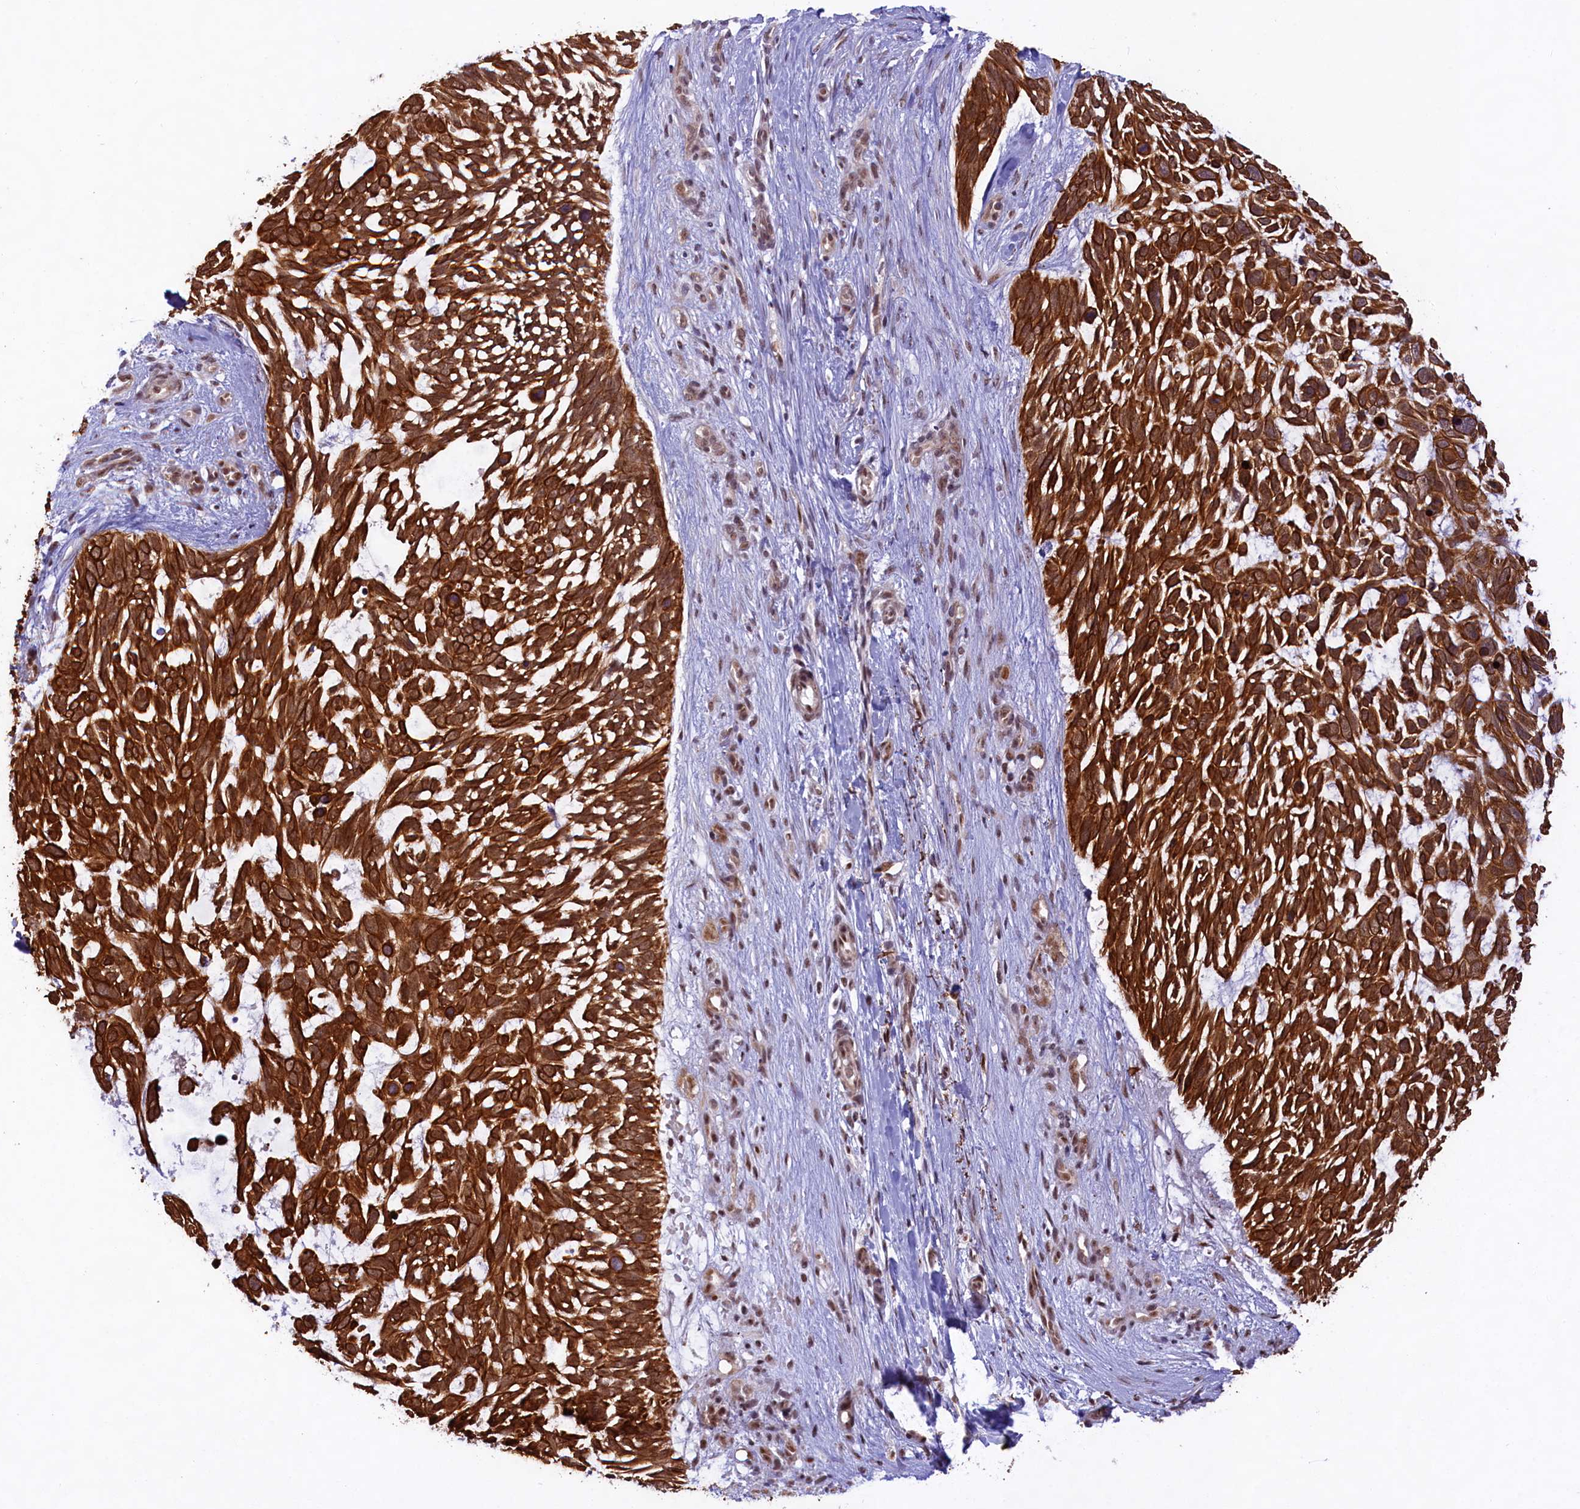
{"staining": {"intensity": "strong", "quantity": ">75%", "location": "cytoplasmic/membranous"}, "tissue": "skin cancer", "cell_type": "Tumor cells", "image_type": "cancer", "snomed": [{"axis": "morphology", "description": "Basal cell carcinoma"}, {"axis": "topography", "description": "Skin"}], "caption": "Immunohistochemistry (IHC) histopathology image of neoplastic tissue: skin basal cell carcinoma stained using immunohistochemistry displays high levels of strong protein expression localized specifically in the cytoplasmic/membranous of tumor cells, appearing as a cytoplasmic/membranous brown color.", "gene": "CARD8", "patient": {"sex": "male", "age": 88}}